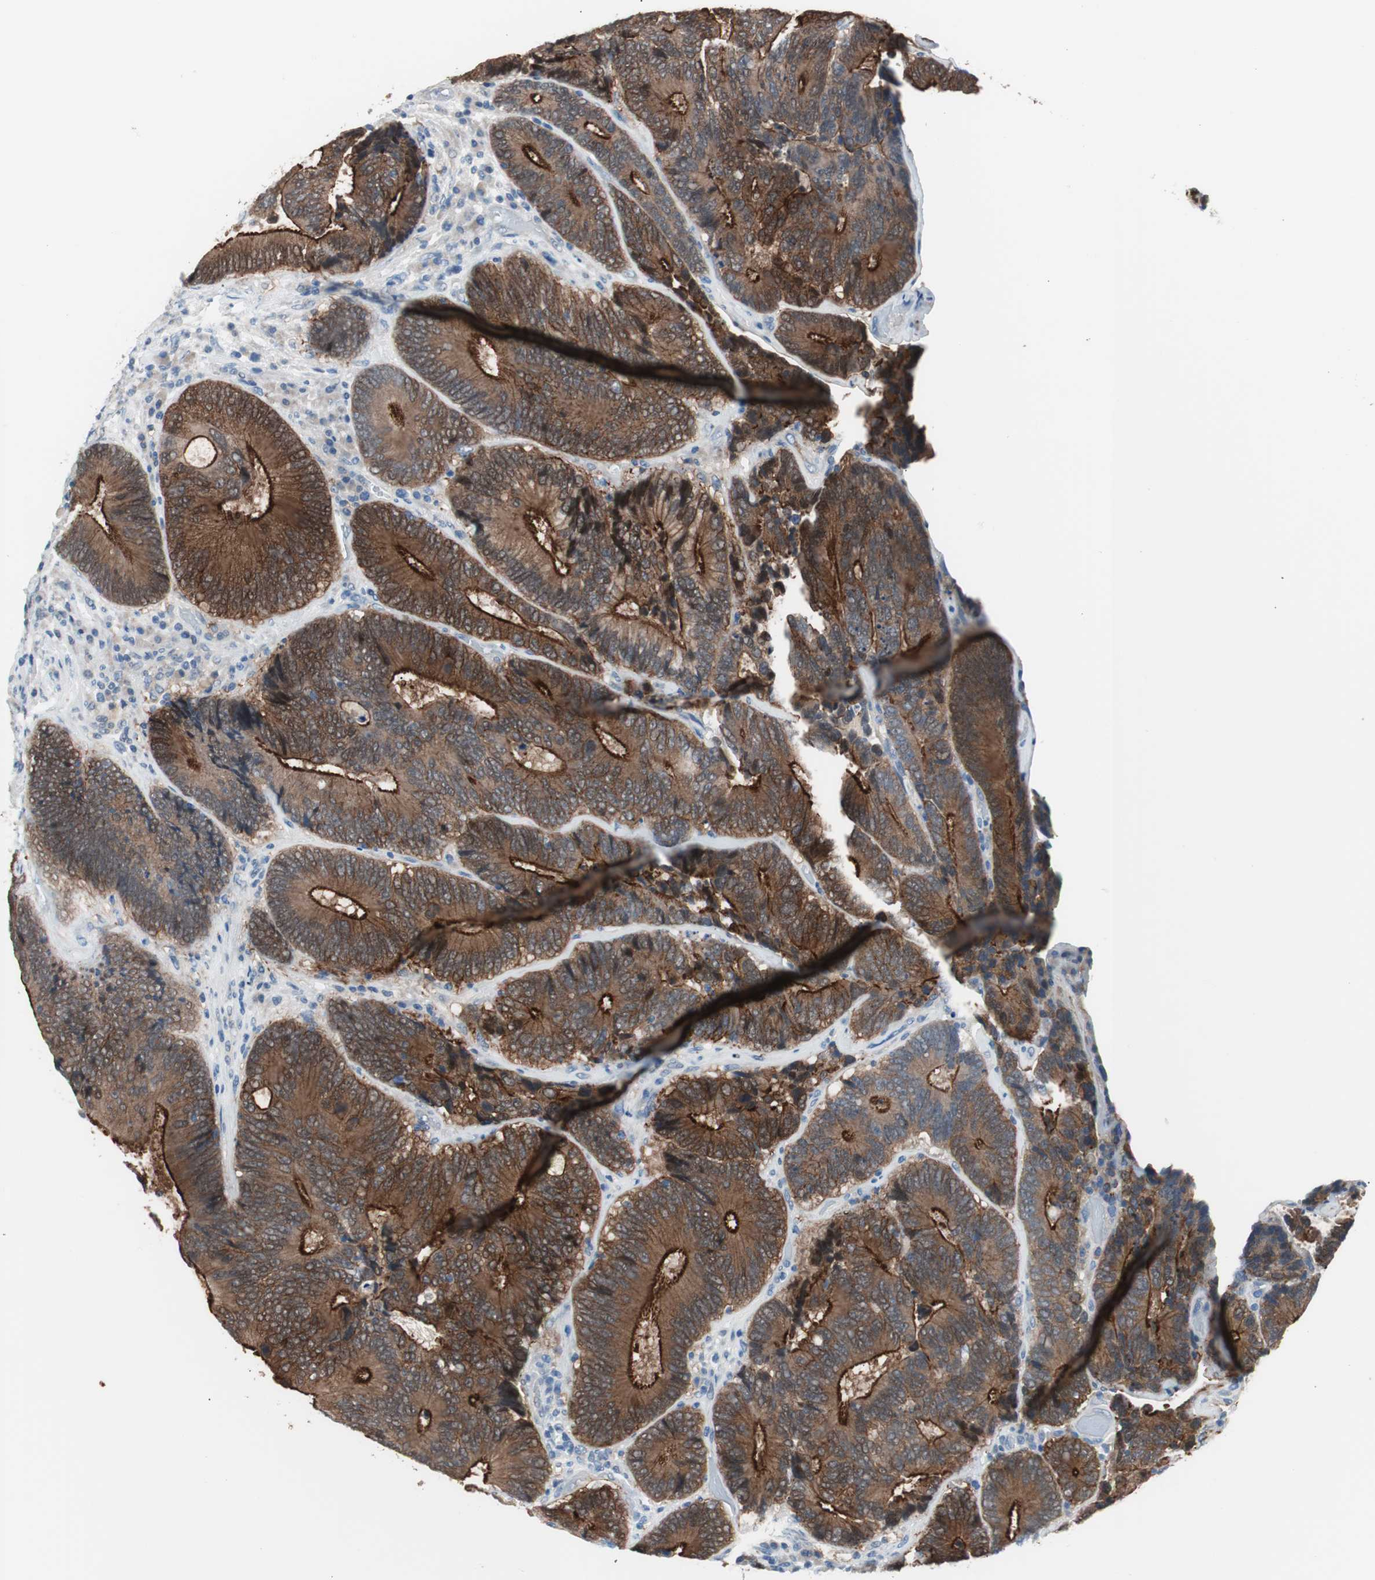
{"staining": {"intensity": "strong", "quantity": ">75%", "location": "cytoplasmic/membranous"}, "tissue": "colorectal cancer", "cell_type": "Tumor cells", "image_type": "cancer", "snomed": [{"axis": "morphology", "description": "Adenocarcinoma, NOS"}, {"axis": "topography", "description": "Colon"}], "caption": "The micrograph demonstrates immunohistochemical staining of colorectal adenocarcinoma. There is strong cytoplasmic/membranous staining is seen in about >75% of tumor cells. (brown staining indicates protein expression, while blue staining denotes nuclei).", "gene": "VIL1", "patient": {"sex": "female", "age": 78}}